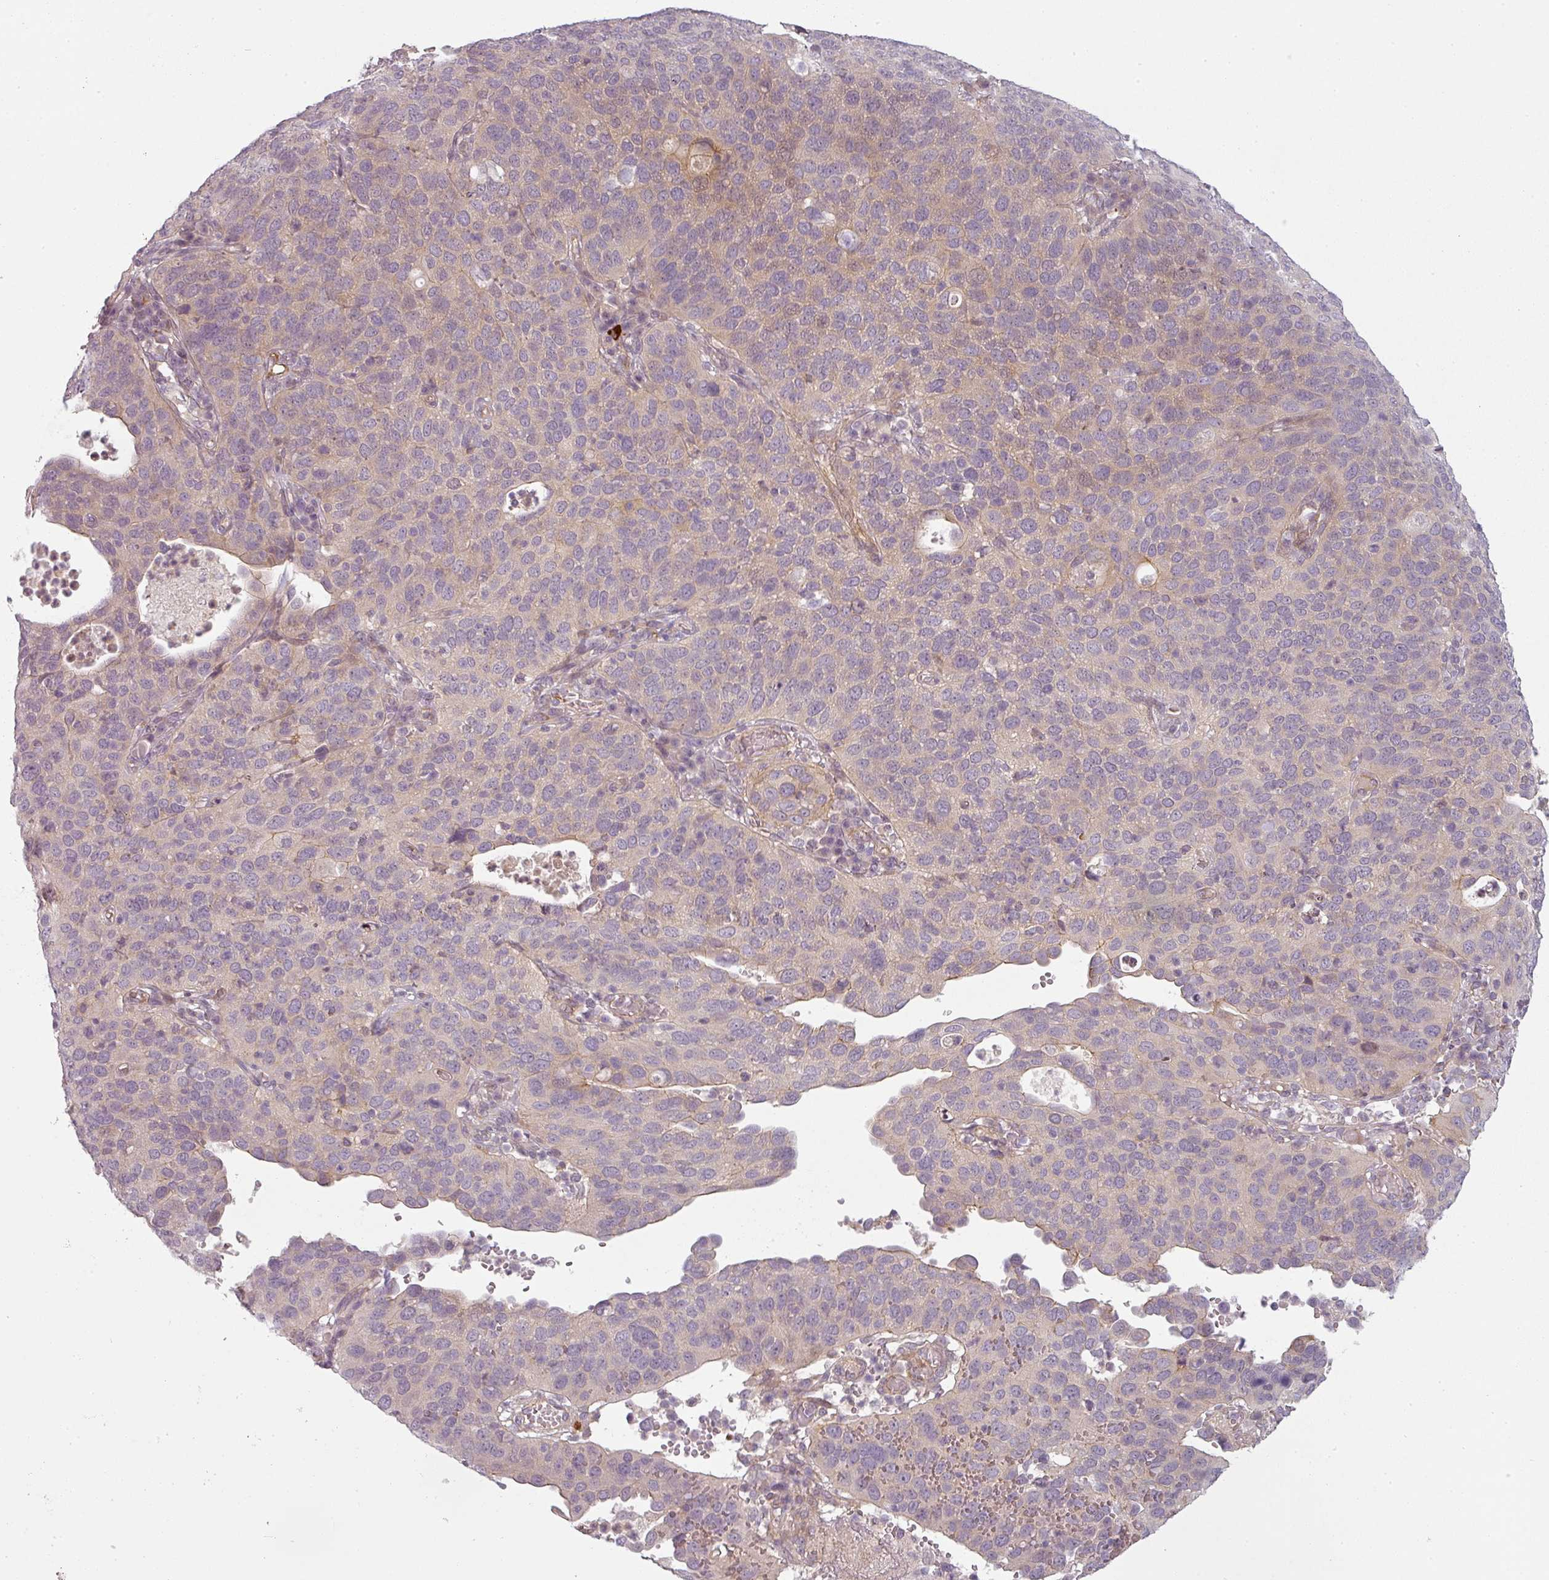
{"staining": {"intensity": "weak", "quantity": "<25%", "location": "cytoplasmic/membranous"}, "tissue": "cervical cancer", "cell_type": "Tumor cells", "image_type": "cancer", "snomed": [{"axis": "morphology", "description": "Squamous cell carcinoma, NOS"}, {"axis": "topography", "description": "Cervix"}], "caption": "Tumor cells show no significant protein staining in squamous cell carcinoma (cervical). The staining is performed using DAB brown chromogen with nuclei counter-stained in using hematoxylin.", "gene": "SLC16A9", "patient": {"sex": "female", "age": 36}}